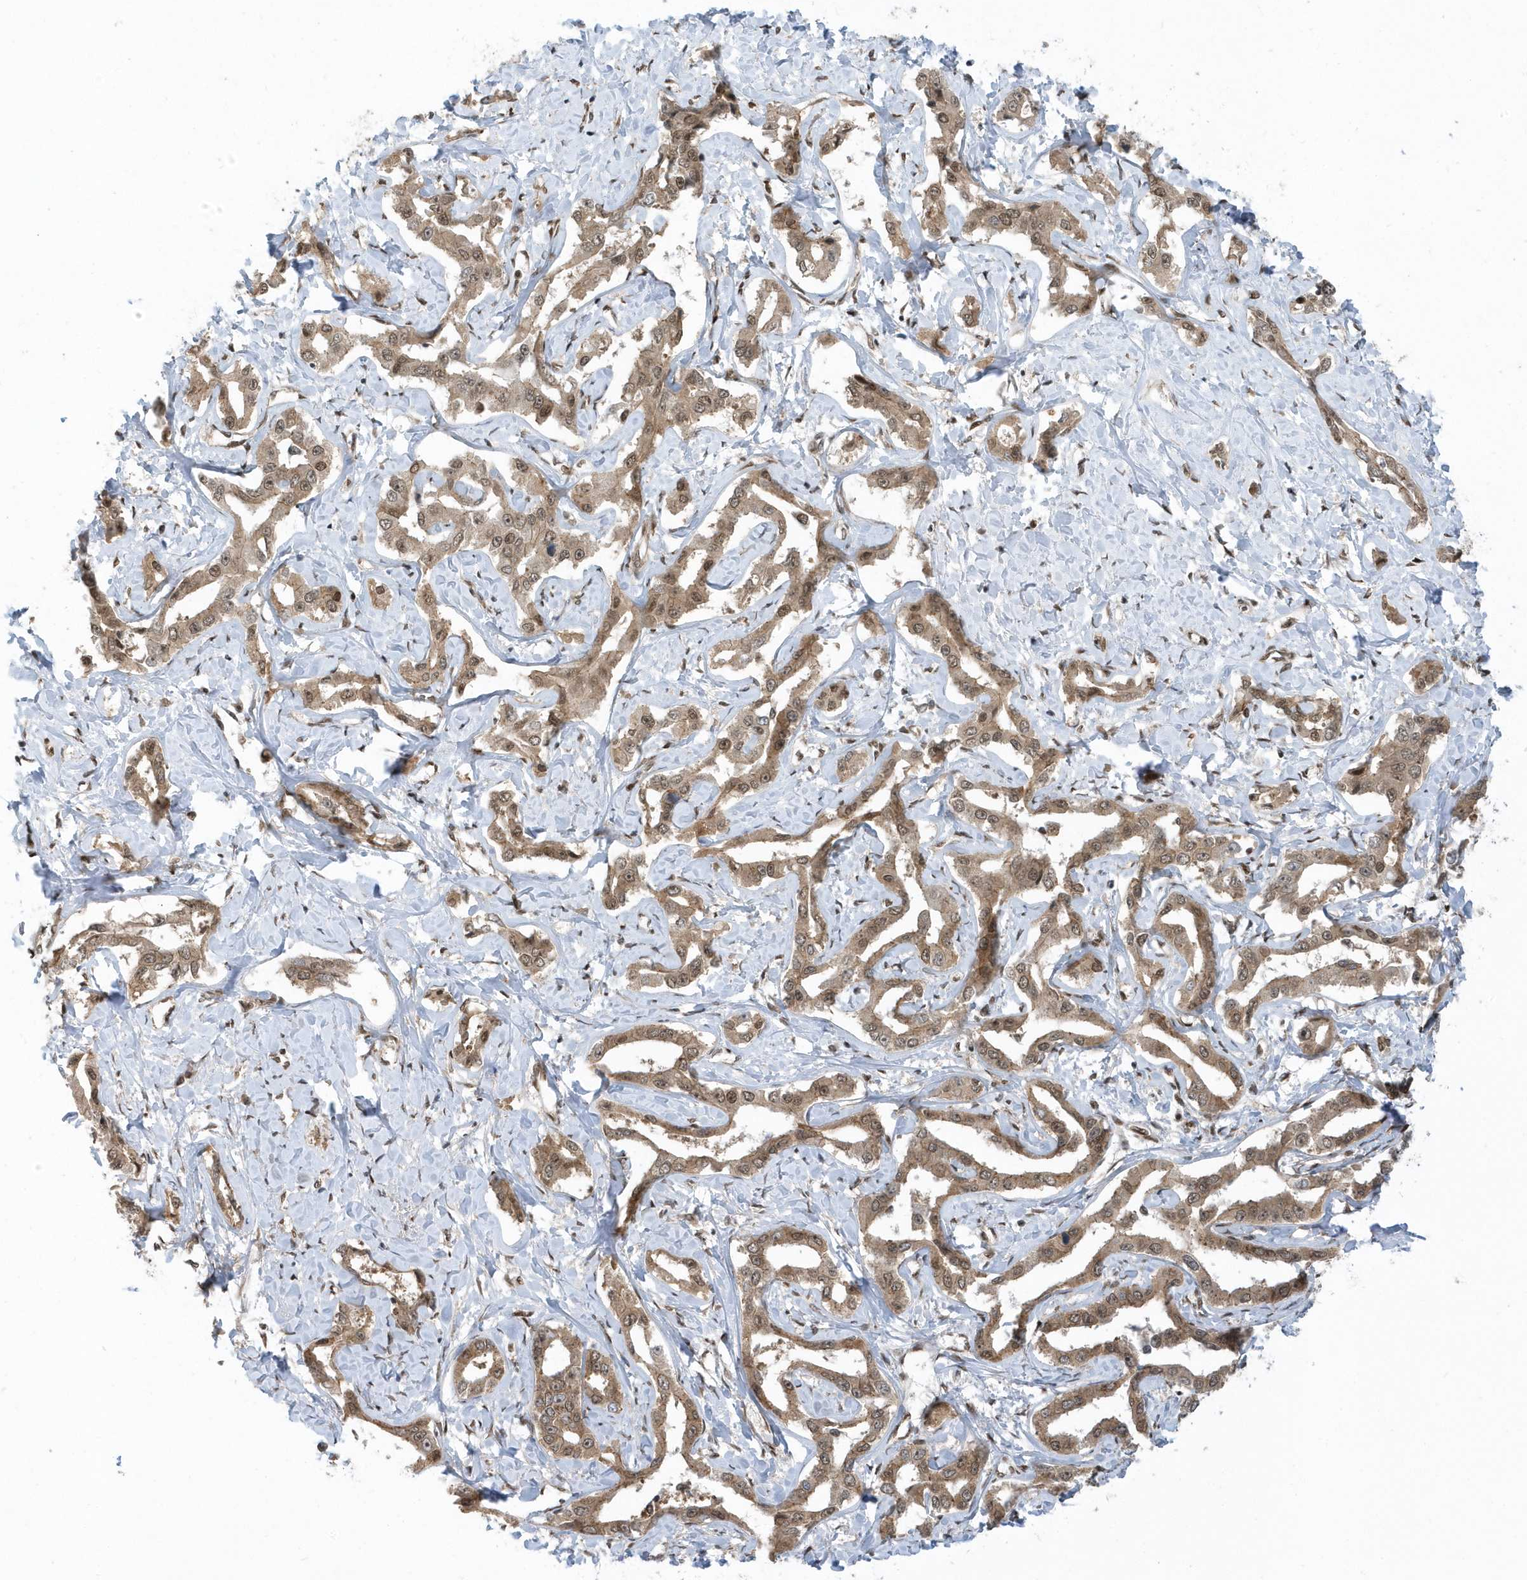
{"staining": {"intensity": "moderate", "quantity": ">75%", "location": "cytoplasmic/membranous,nuclear"}, "tissue": "liver cancer", "cell_type": "Tumor cells", "image_type": "cancer", "snomed": [{"axis": "morphology", "description": "Cholangiocarcinoma"}, {"axis": "topography", "description": "Liver"}], "caption": "Immunohistochemistry (DAB (3,3'-diaminobenzidine)) staining of liver cancer reveals moderate cytoplasmic/membranous and nuclear protein expression in approximately >75% of tumor cells. (IHC, brightfield microscopy, high magnification).", "gene": "USP53", "patient": {"sex": "male", "age": 59}}